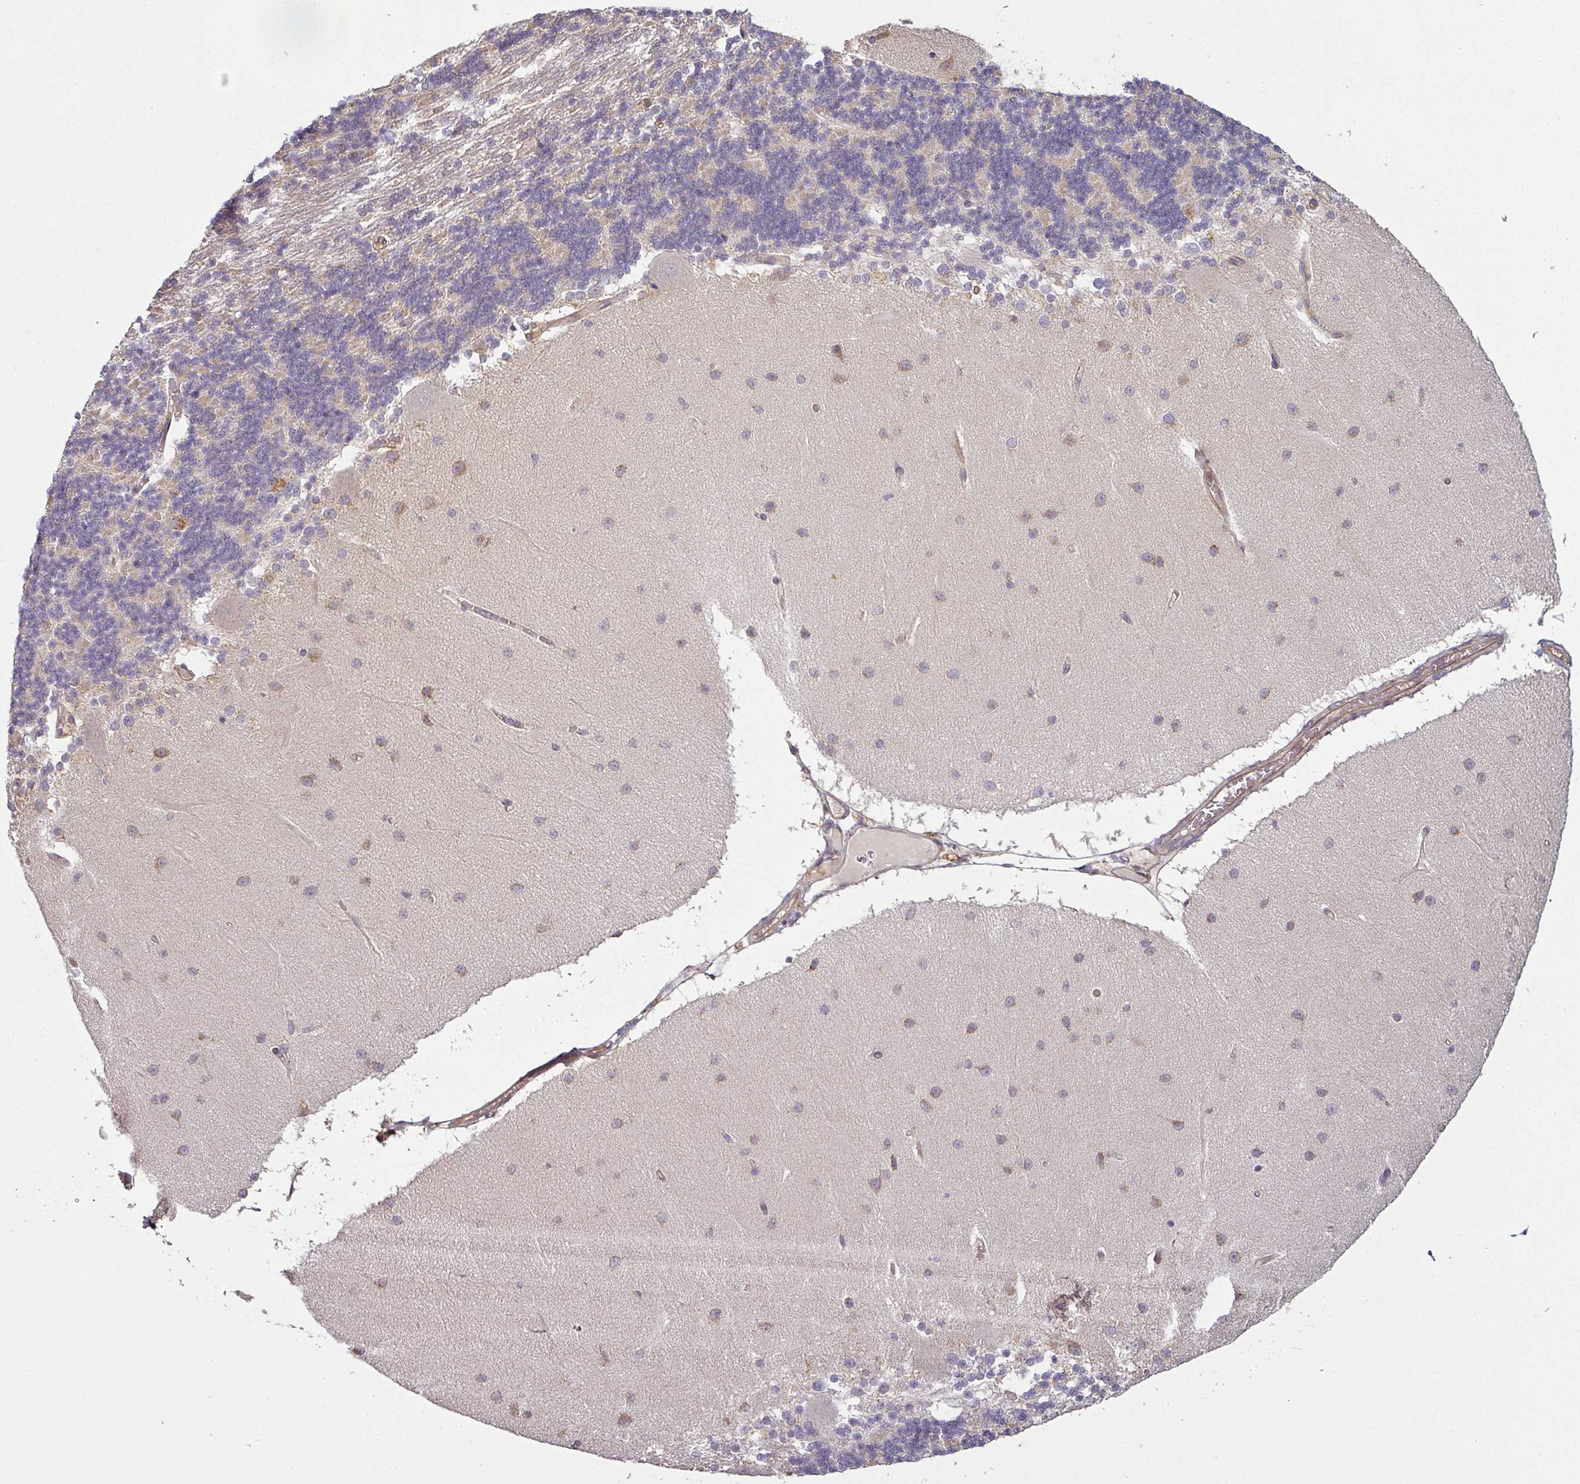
{"staining": {"intensity": "negative", "quantity": "none", "location": "none"}, "tissue": "cerebellum", "cell_type": "Cells in granular layer", "image_type": "normal", "snomed": [{"axis": "morphology", "description": "Normal tissue, NOS"}, {"axis": "topography", "description": "Cerebellum"}], "caption": "IHC photomicrograph of benign cerebellum: human cerebellum stained with DAB (3,3'-diaminobenzidine) displays no significant protein staining in cells in granular layer. (Brightfield microscopy of DAB immunohistochemistry at high magnification).", "gene": "DIMT1", "patient": {"sex": "female", "age": 54}}